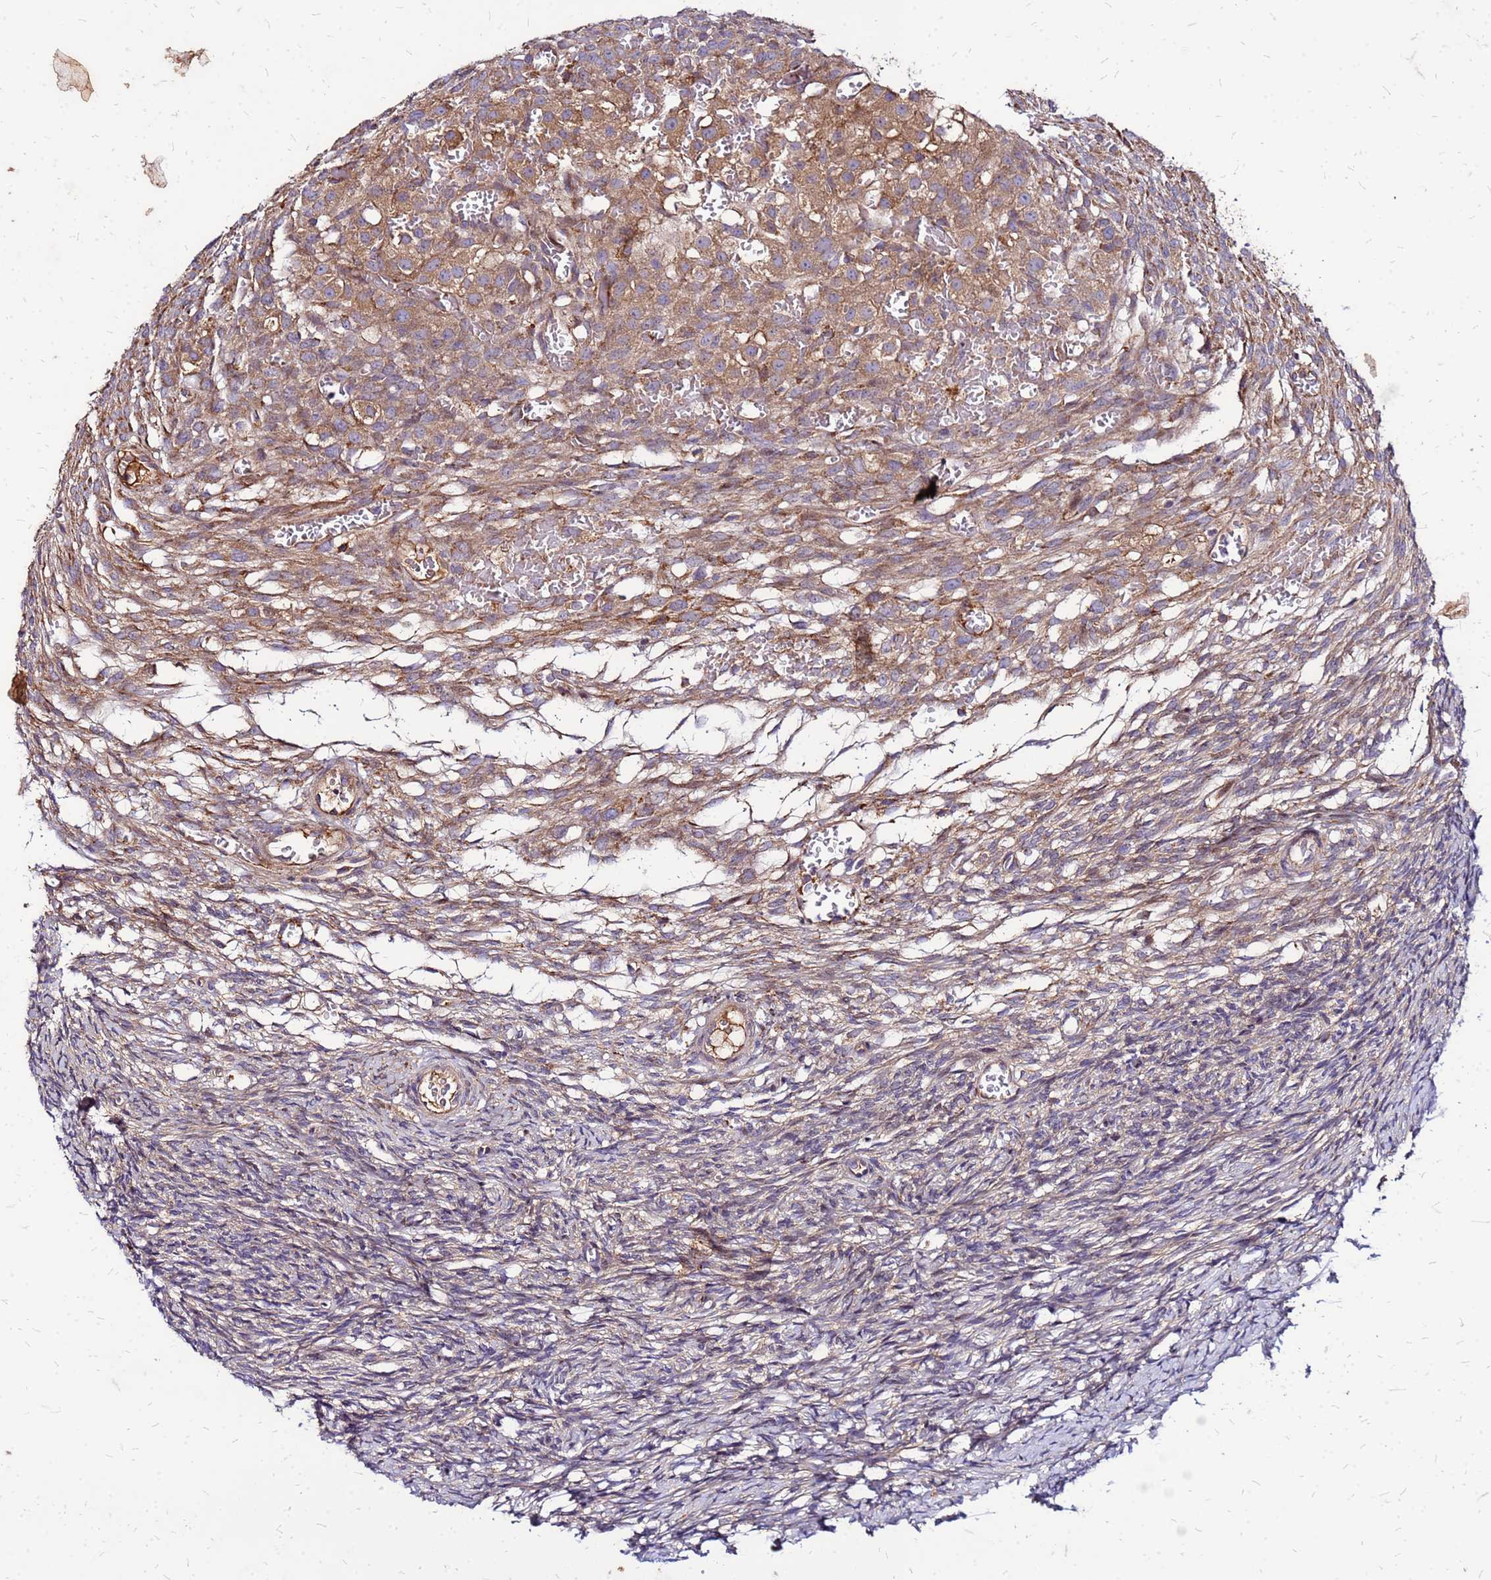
{"staining": {"intensity": "weak", "quantity": "25%-75%", "location": "cytoplasmic/membranous"}, "tissue": "ovary", "cell_type": "Follicle cells", "image_type": "normal", "snomed": [{"axis": "morphology", "description": "Normal tissue, NOS"}, {"axis": "topography", "description": "Ovary"}], "caption": "Ovary stained for a protein (brown) shows weak cytoplasmic/membranous positive expression in approximately 25%-75% of follicle cells.", "gene": "VMO1", "patient": {"sex": "female", "age": 39}}